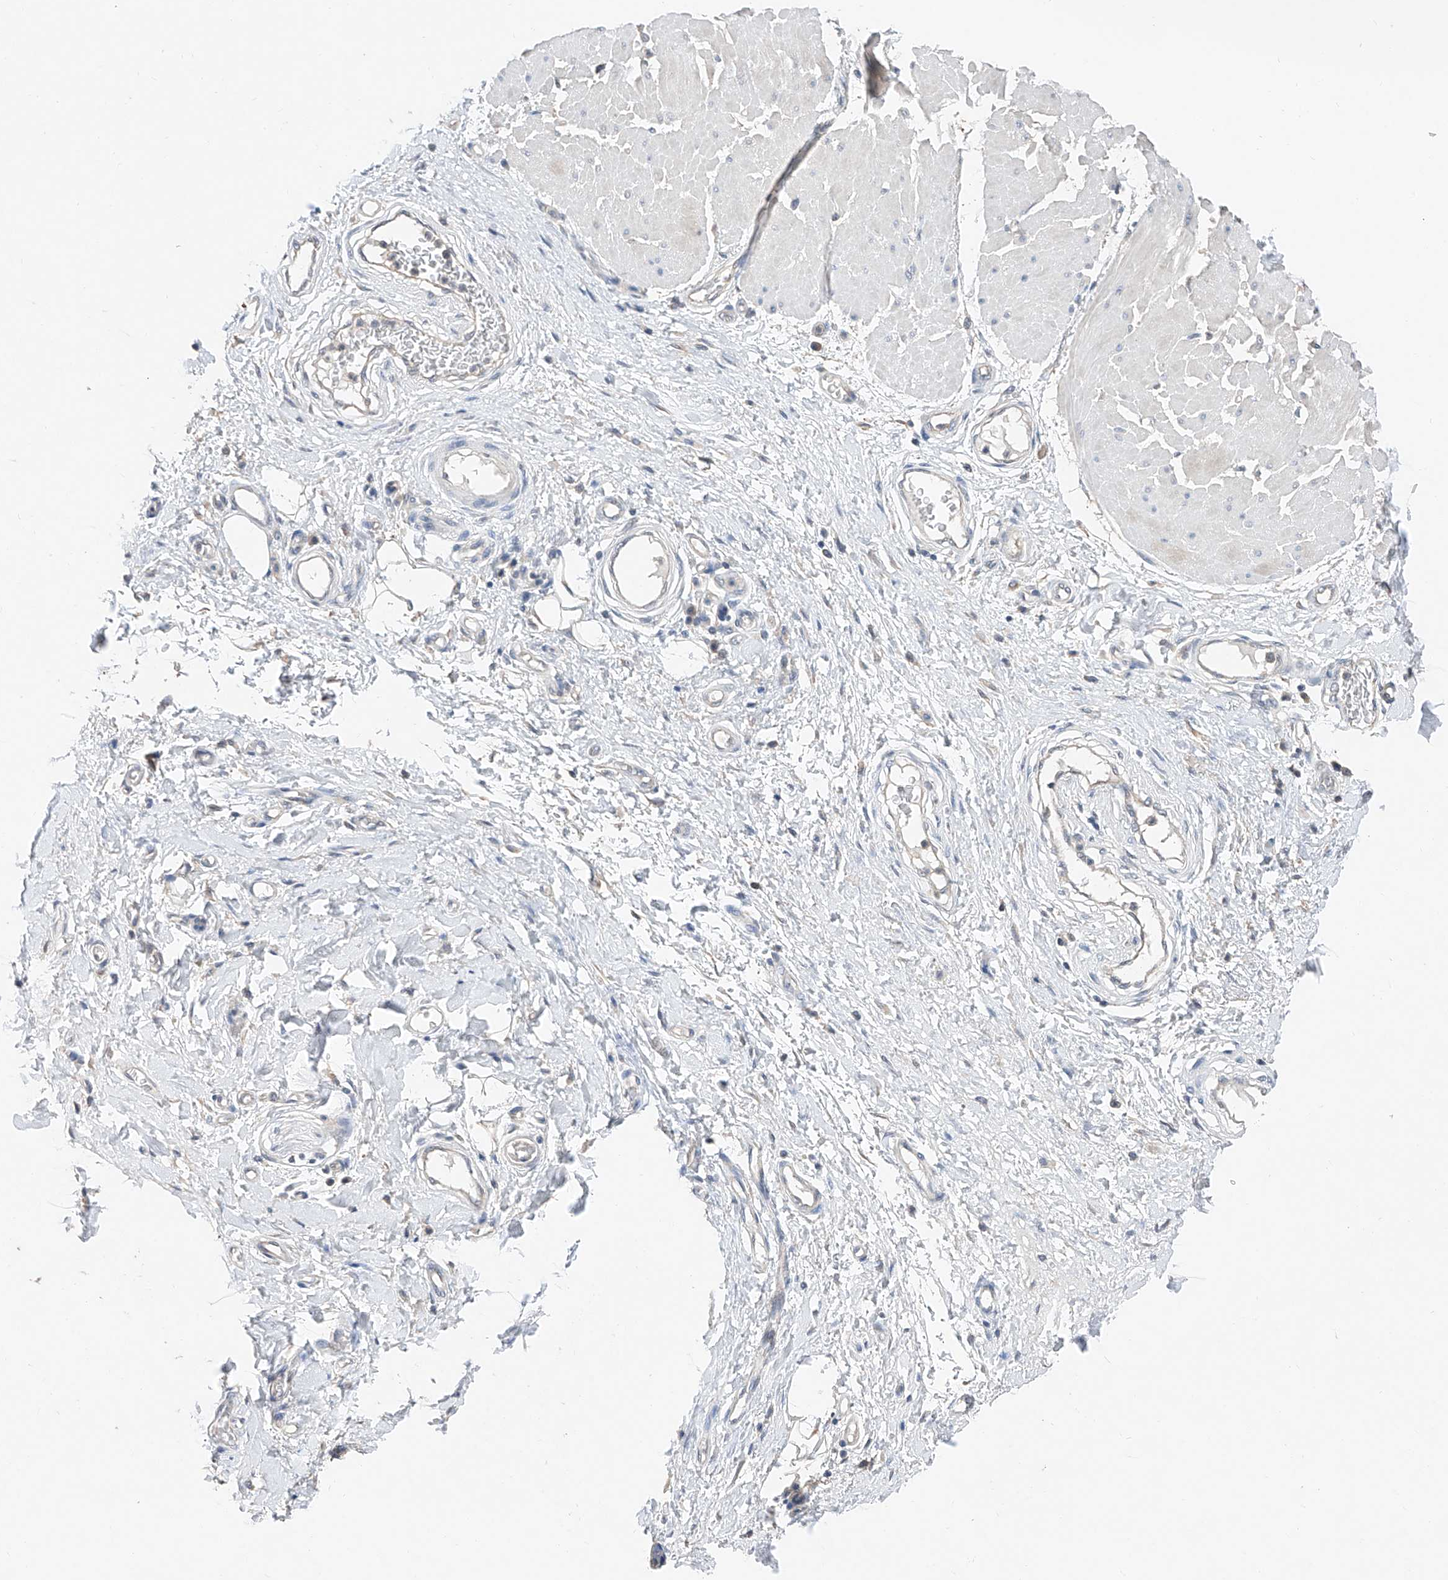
{"staining": {"intensity": "negative", "quantity": "none", "location": "none"}, "tissue": "adipose tissue", "cell_type": "Adipocytes", "image_type": "normal", "snomed": [{"axis": "morphology", "description": "Normal tissue, NOS"}, {"axis": "morphology", "description": "Adenocarcinoma, NOS"}, {"axis": "topography", "description": "Esophagus"}, {"axis": "topography", "description": "Stomach, upper"}, {"axis": "topography", "description": "Peripheral nerve tissue"}], "caption": "Protein analysis of unremarkable adipose tissue shows no significant staining in adipocytes.", "gene": "FUCA2", "patient": {"sex": "male", "age": 62}}